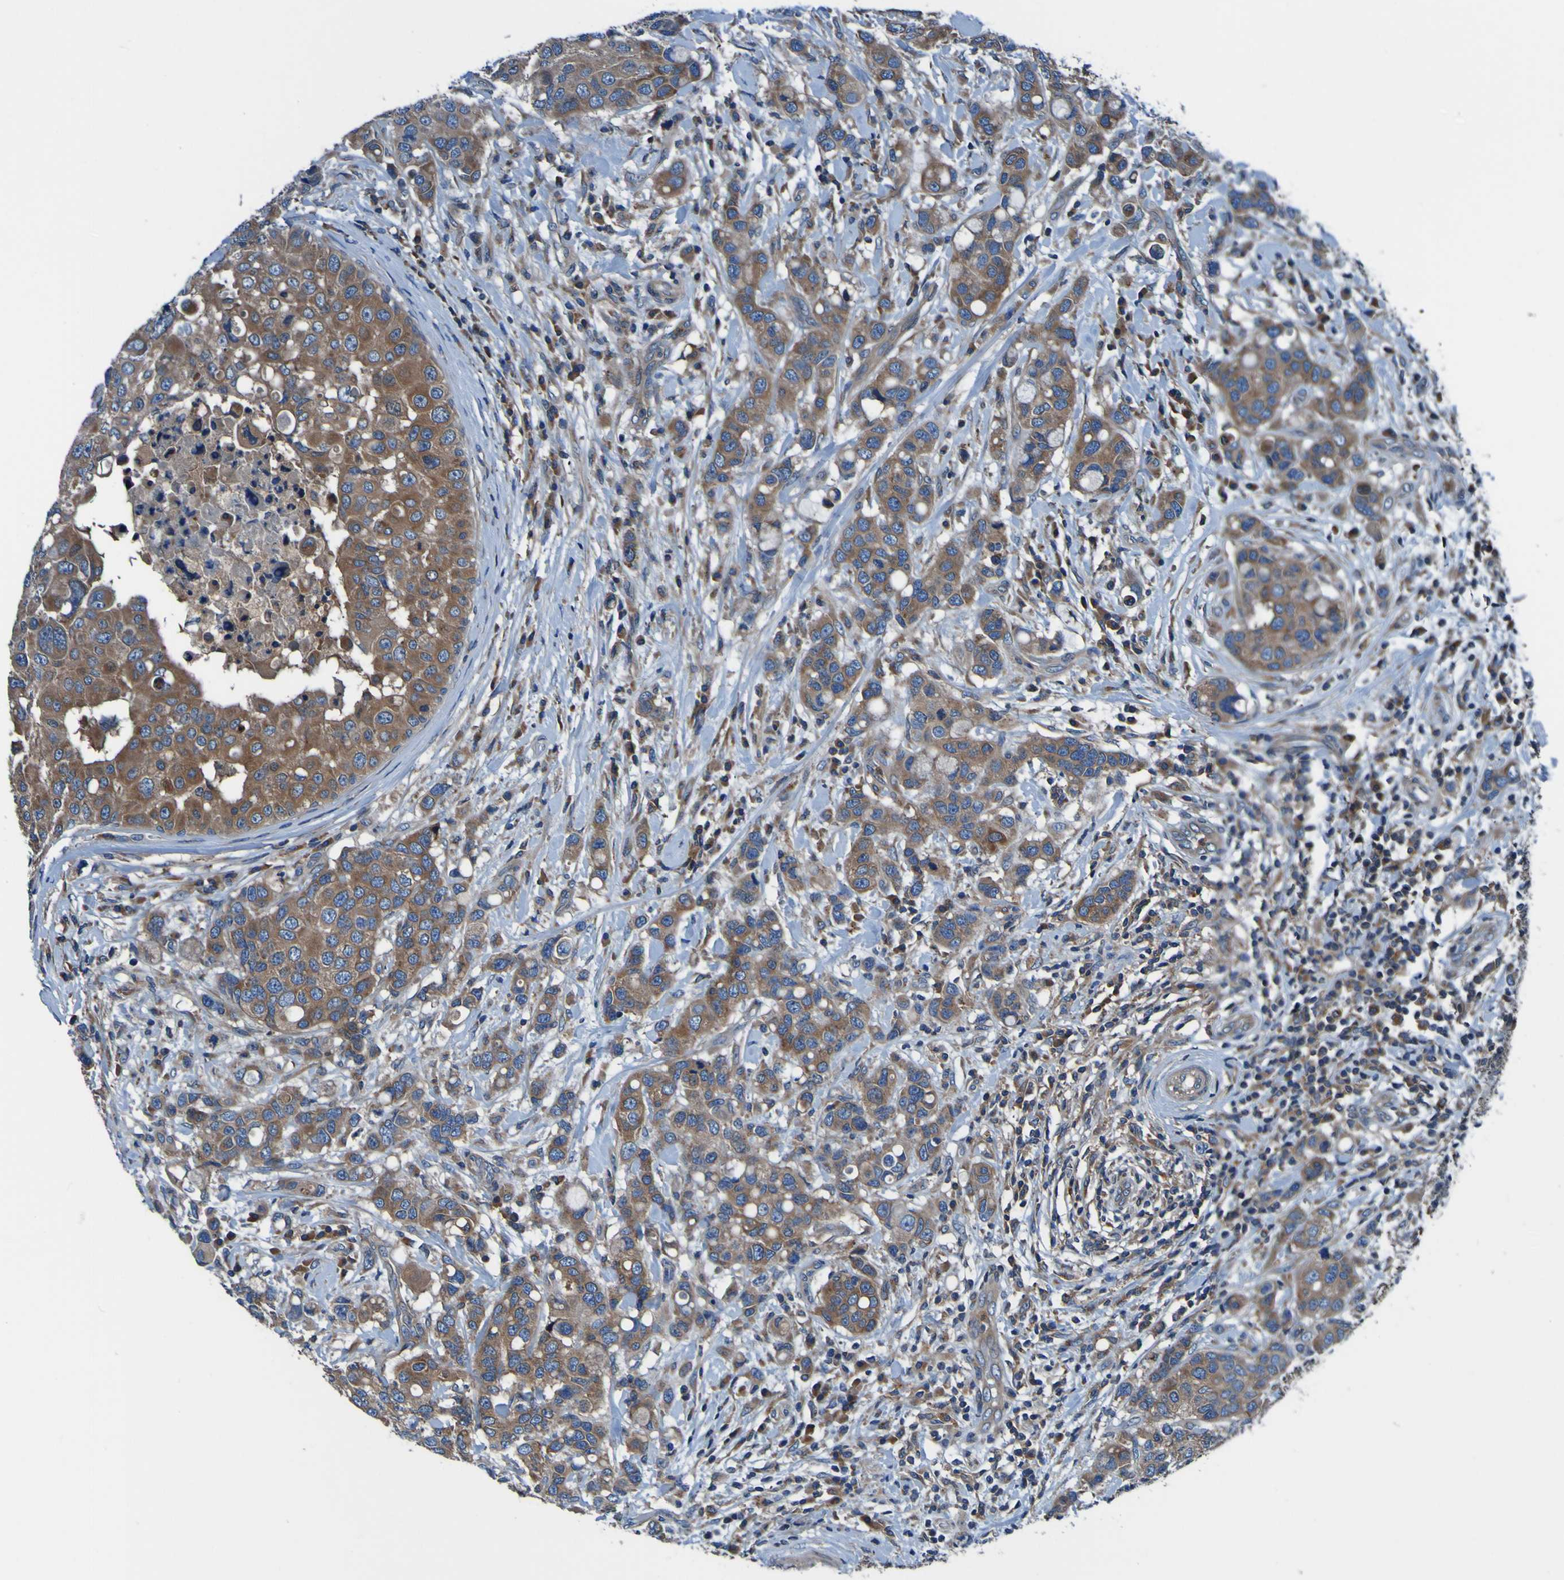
{"staining": {"intensity": "moderate", "quantity": ">75%", "location": "cytoplasmic/membranous"}, "tissue": "breast cancer", "cell_type": "Tumor cells", "image_type": "cancer", "snomed": [{"axis": "morphology", "description": "Duct carcinoma"}, {"axis": "topography", "description": "Breast"}], "caption": "Protein expression analysis of intraductal carcinoma (breast) exhibits moderate cytoplasmic/membranous expression in about >75% of tumor cells.", "gene": "RAB5B", "patient": {"sex": "female", "age": 27}}